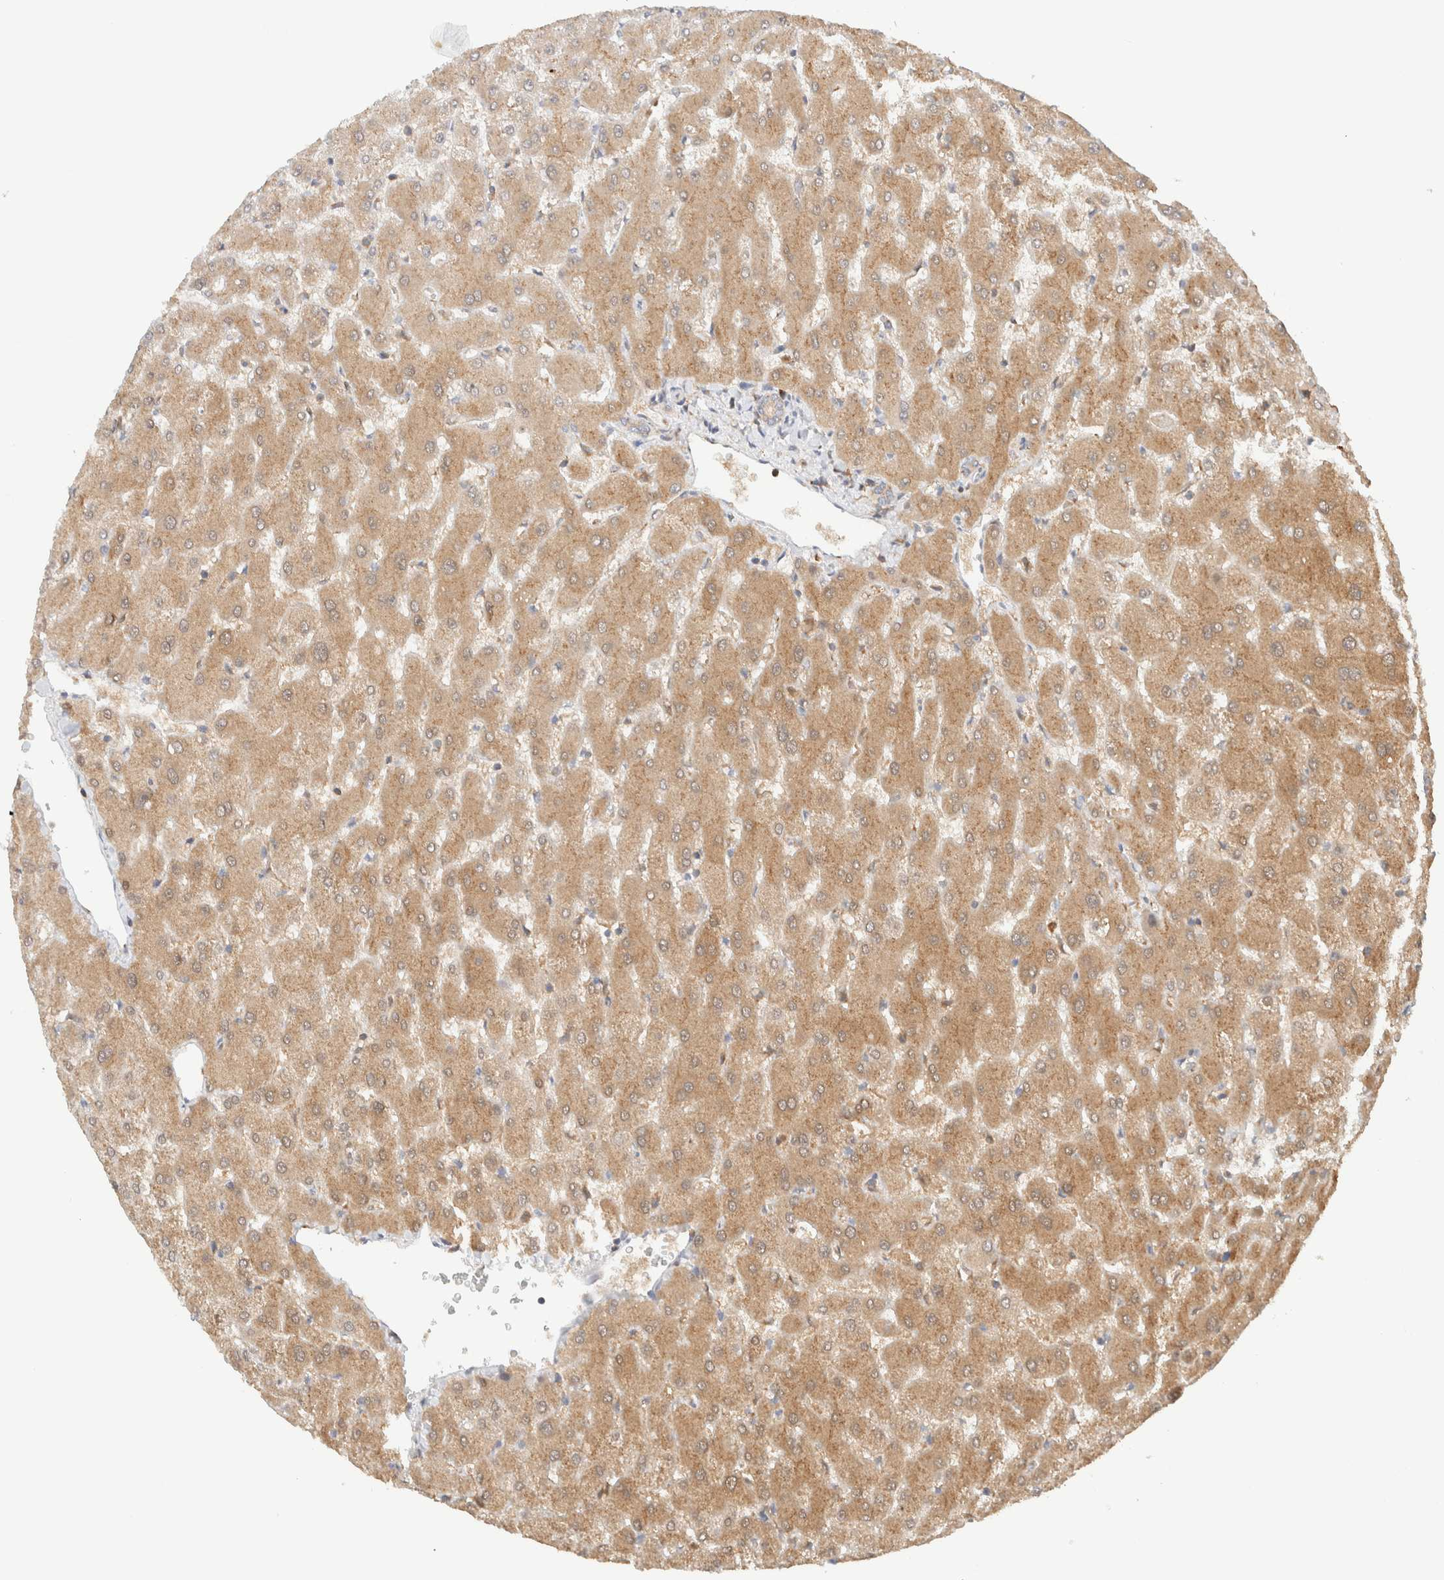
{"staining": {"intensity": "weak", "quantity": "<25%", "location": "cytoplasmic/membranous"}, "tissue": "liver", "cell_type": "Cholangiocytes", "image_type": "normal", "snomed": [{"axis": "morphology", "description": "Normal tissue, NOS"}, {"axis": "topography", "description": "Liver"}], "caption": "Liver was stained to show a protein in brown. There is no significant positivity in cholangiocytes. (DAB IHC, high magnification).", "gene": "RABEP1", "patient": {"sex": "female", "age": 63}}